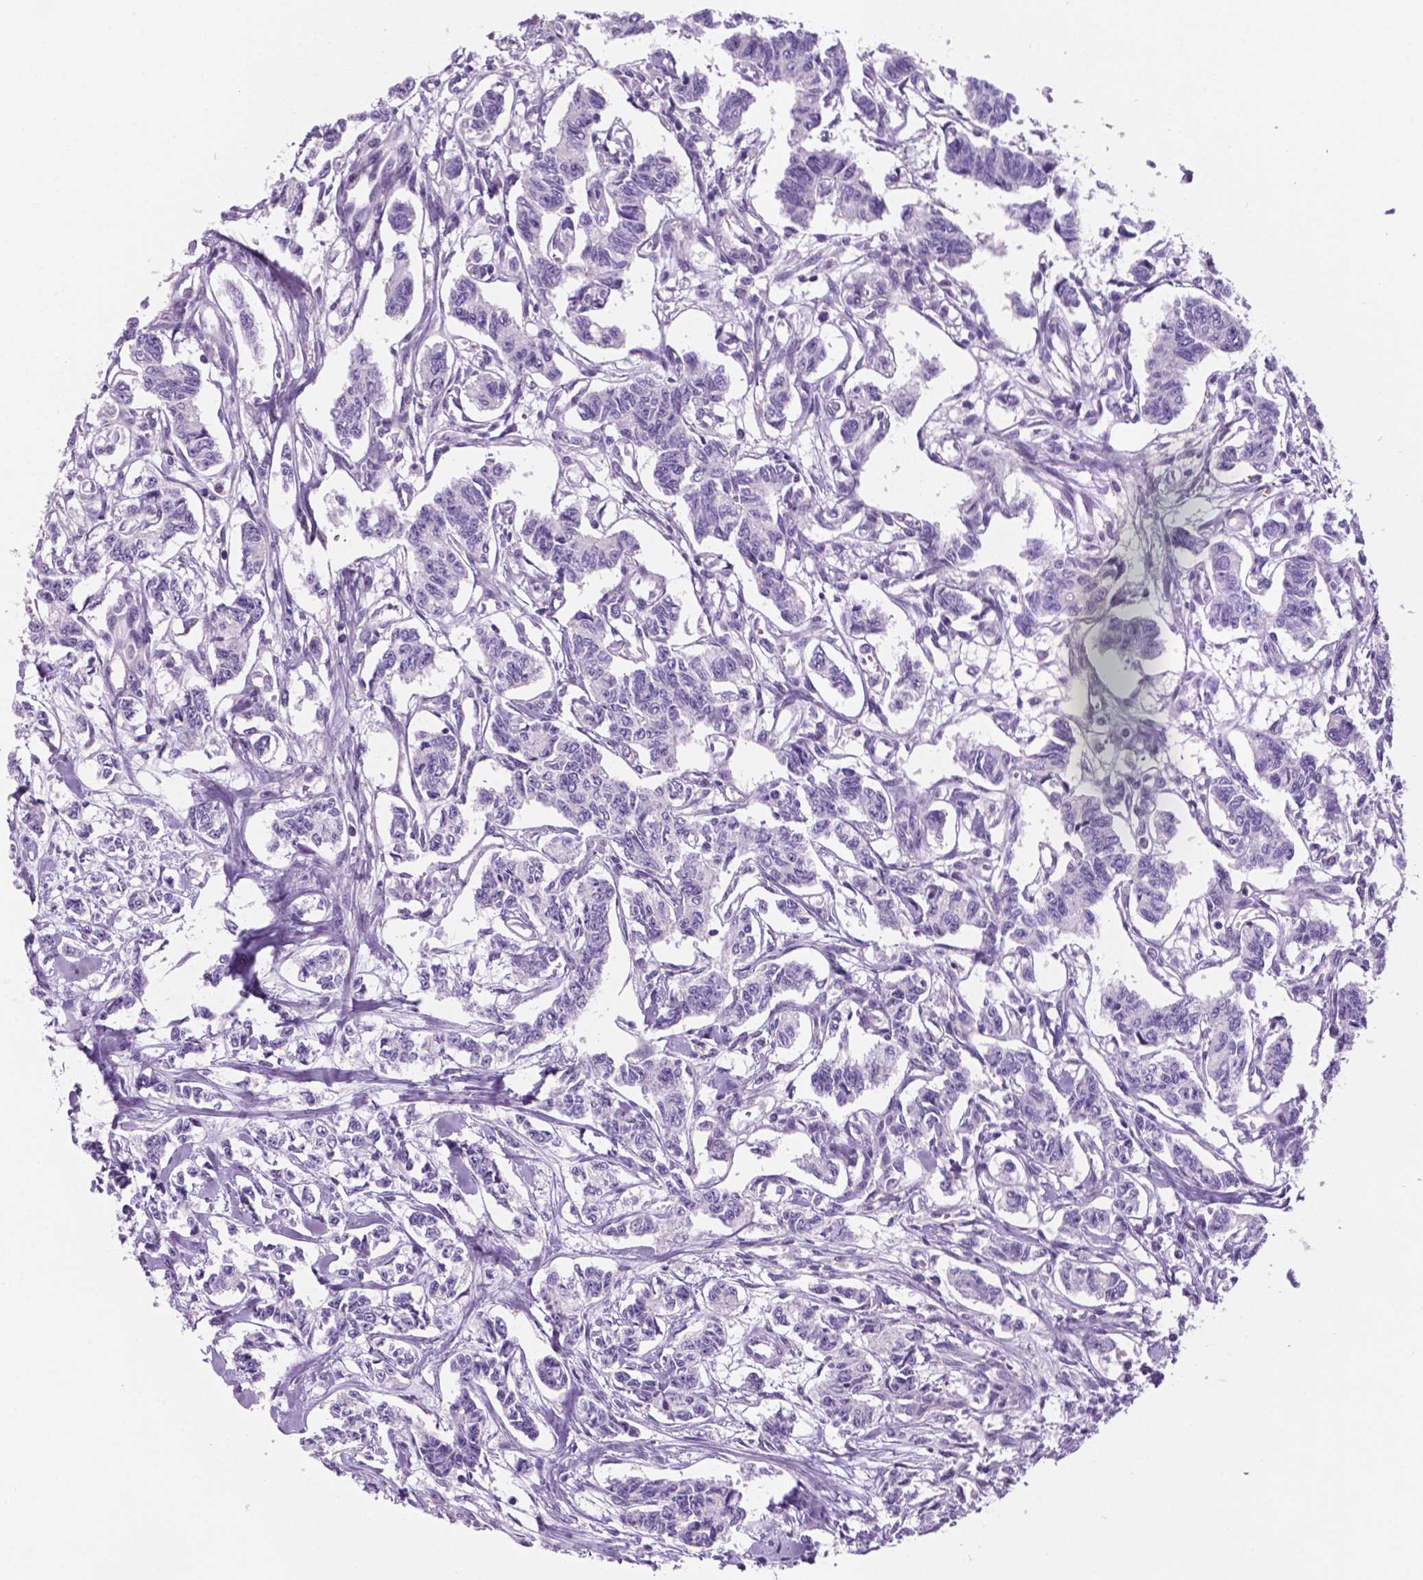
{"staining": {"intensity": "negative", "quantity": "none", "location": "none"}, "tissue": "carcinoid", "cell_type": "Tumor cells", "image_type": "cancer", "snomed": [{"axis": "morphology", "description": "Carcinoid, malignant, NOS"}, {"axis": "topography", "description": "Kidney"}], "caption": "High magnification brightfield microscopy of carcinoid stained with DAB (brown) and counterstained with hematoxylin (blue): tumor cells show no significant expression.", "gene": "C18orf21", "patient": {"sex": "female", "age": 41}}